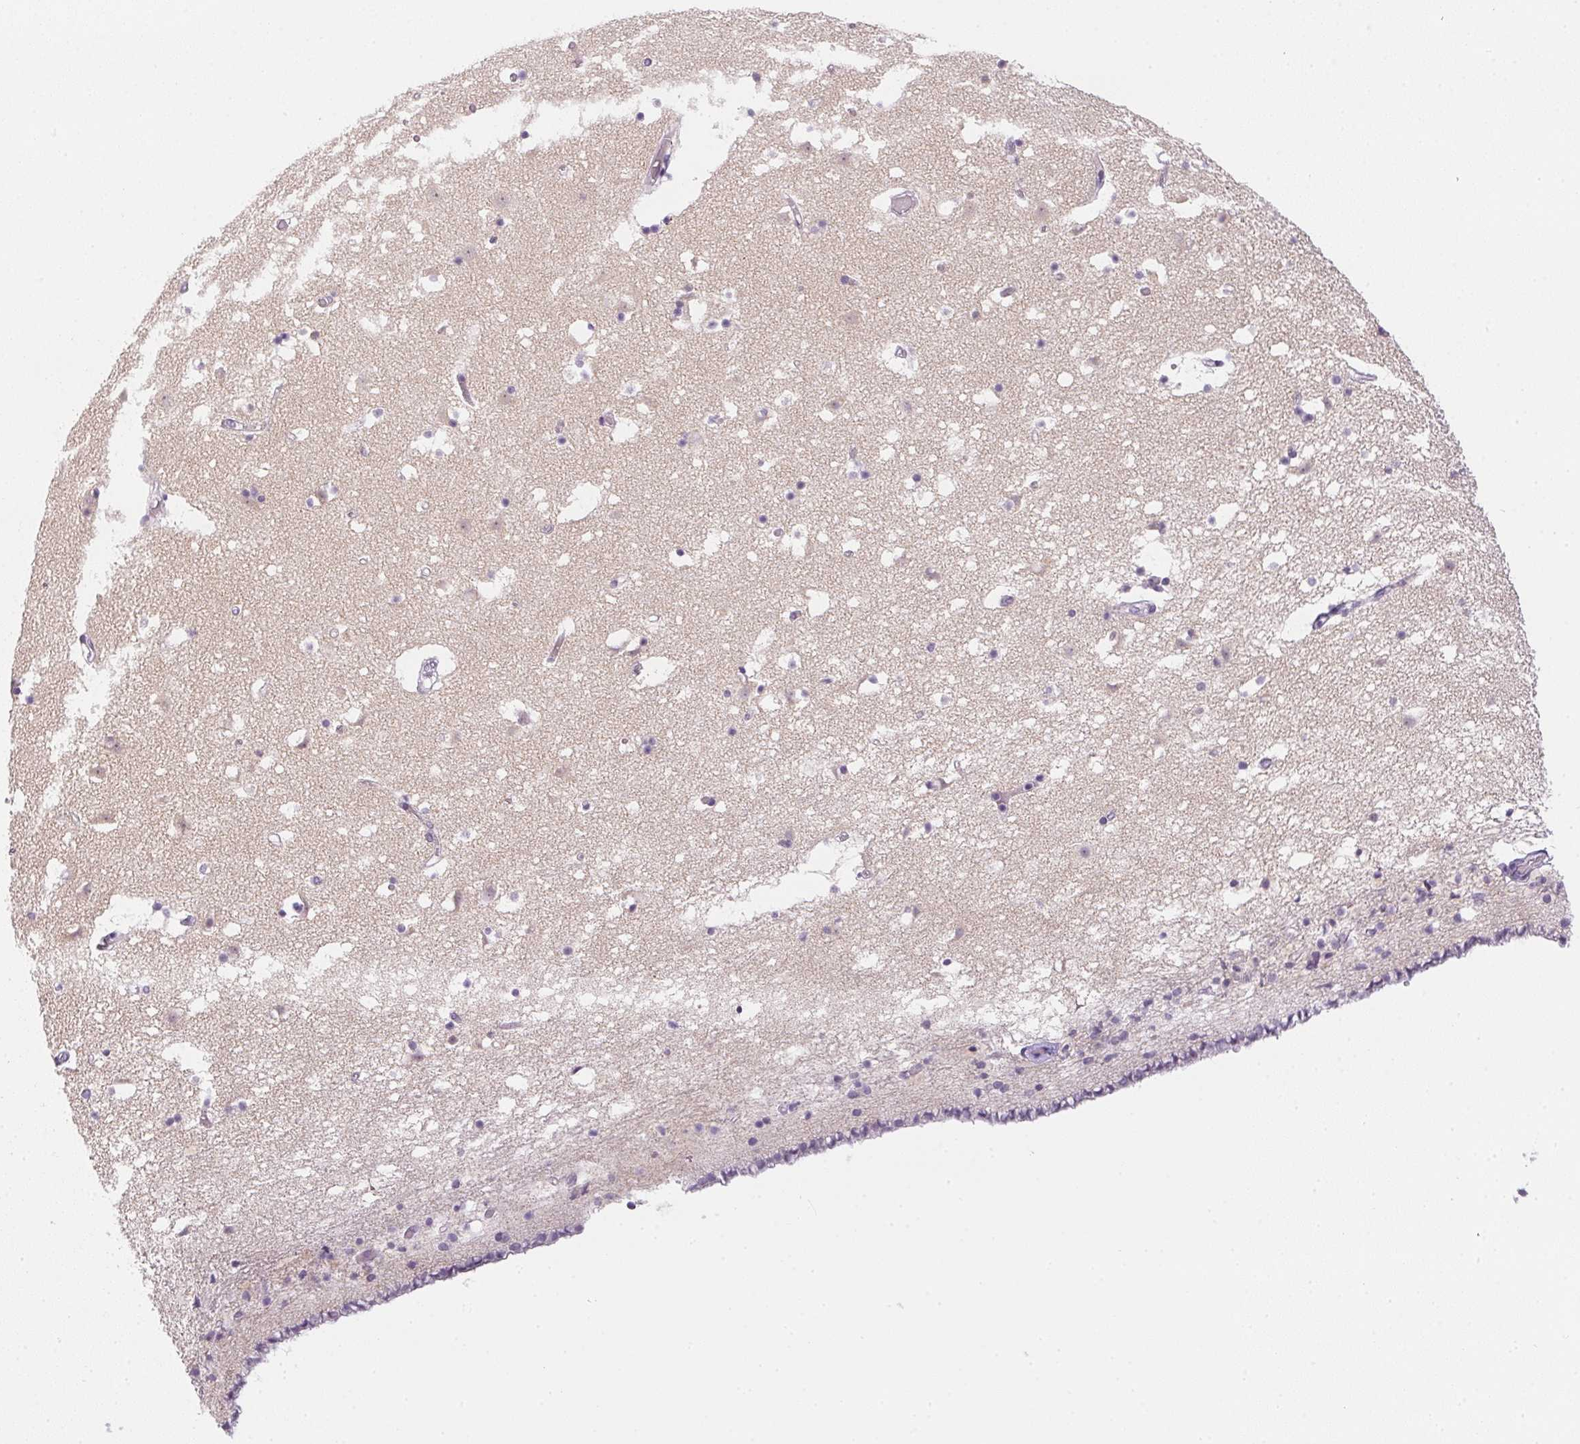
{"staining": {"intensity": "negative", "quantity": "none", "location": "none"}, "tissue": "caudate", "cell_type": "Glial cells", "image_type": "normal", "snomed": [{"axis": "morphology", "description": "Normal tissue, NOS"}, {"axis": "topography", "description": "Lateral ventricle wall"}], "caption": "The histopathology image exhibits no significant positivity in glial cells of caudate.", "gene": "GSDMC", "patient": {"sex": "female", "age": 42}}